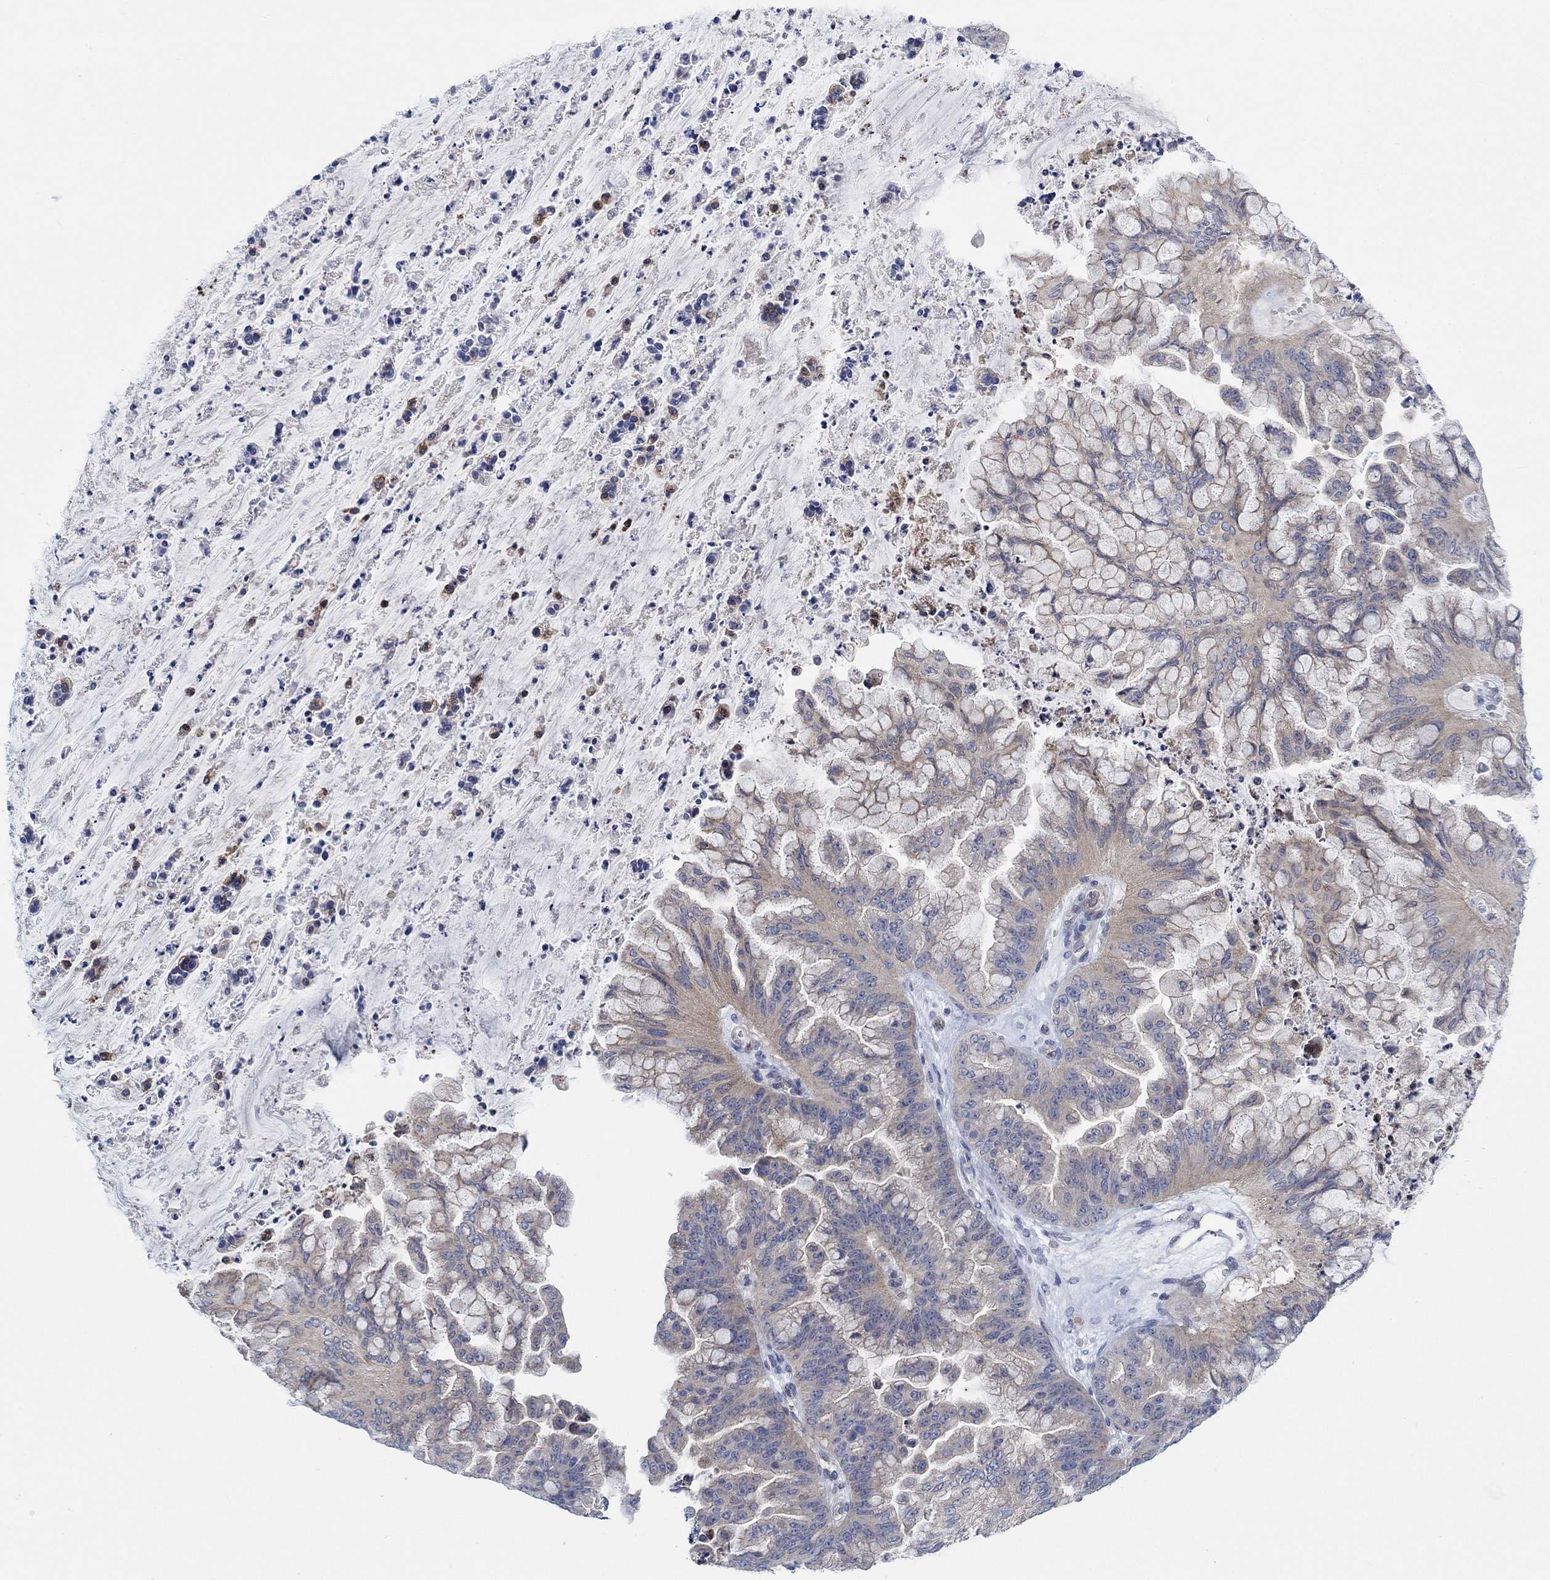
{"staining": {"intensity": "weak", "quantity": "<25%", "location": "cytoplasmic/membranous"}, "tissue": "ovarian cancer", "cell_type": "Tumor cells", "image_type": "cancer", "snomed": [{"axis": "morphology", "description": "Cystadenocarcinoma, mucinous, NOS"}, {"axis": "topography", "description": "Ovary"}], "caption": "The photomicrograph shows no significant expression in tumor cells of ovarian cancer (mucinous cystadenocarcinoma).", "gene": "PMFBP1", "patient": {"sex": "female", "age": 67}}